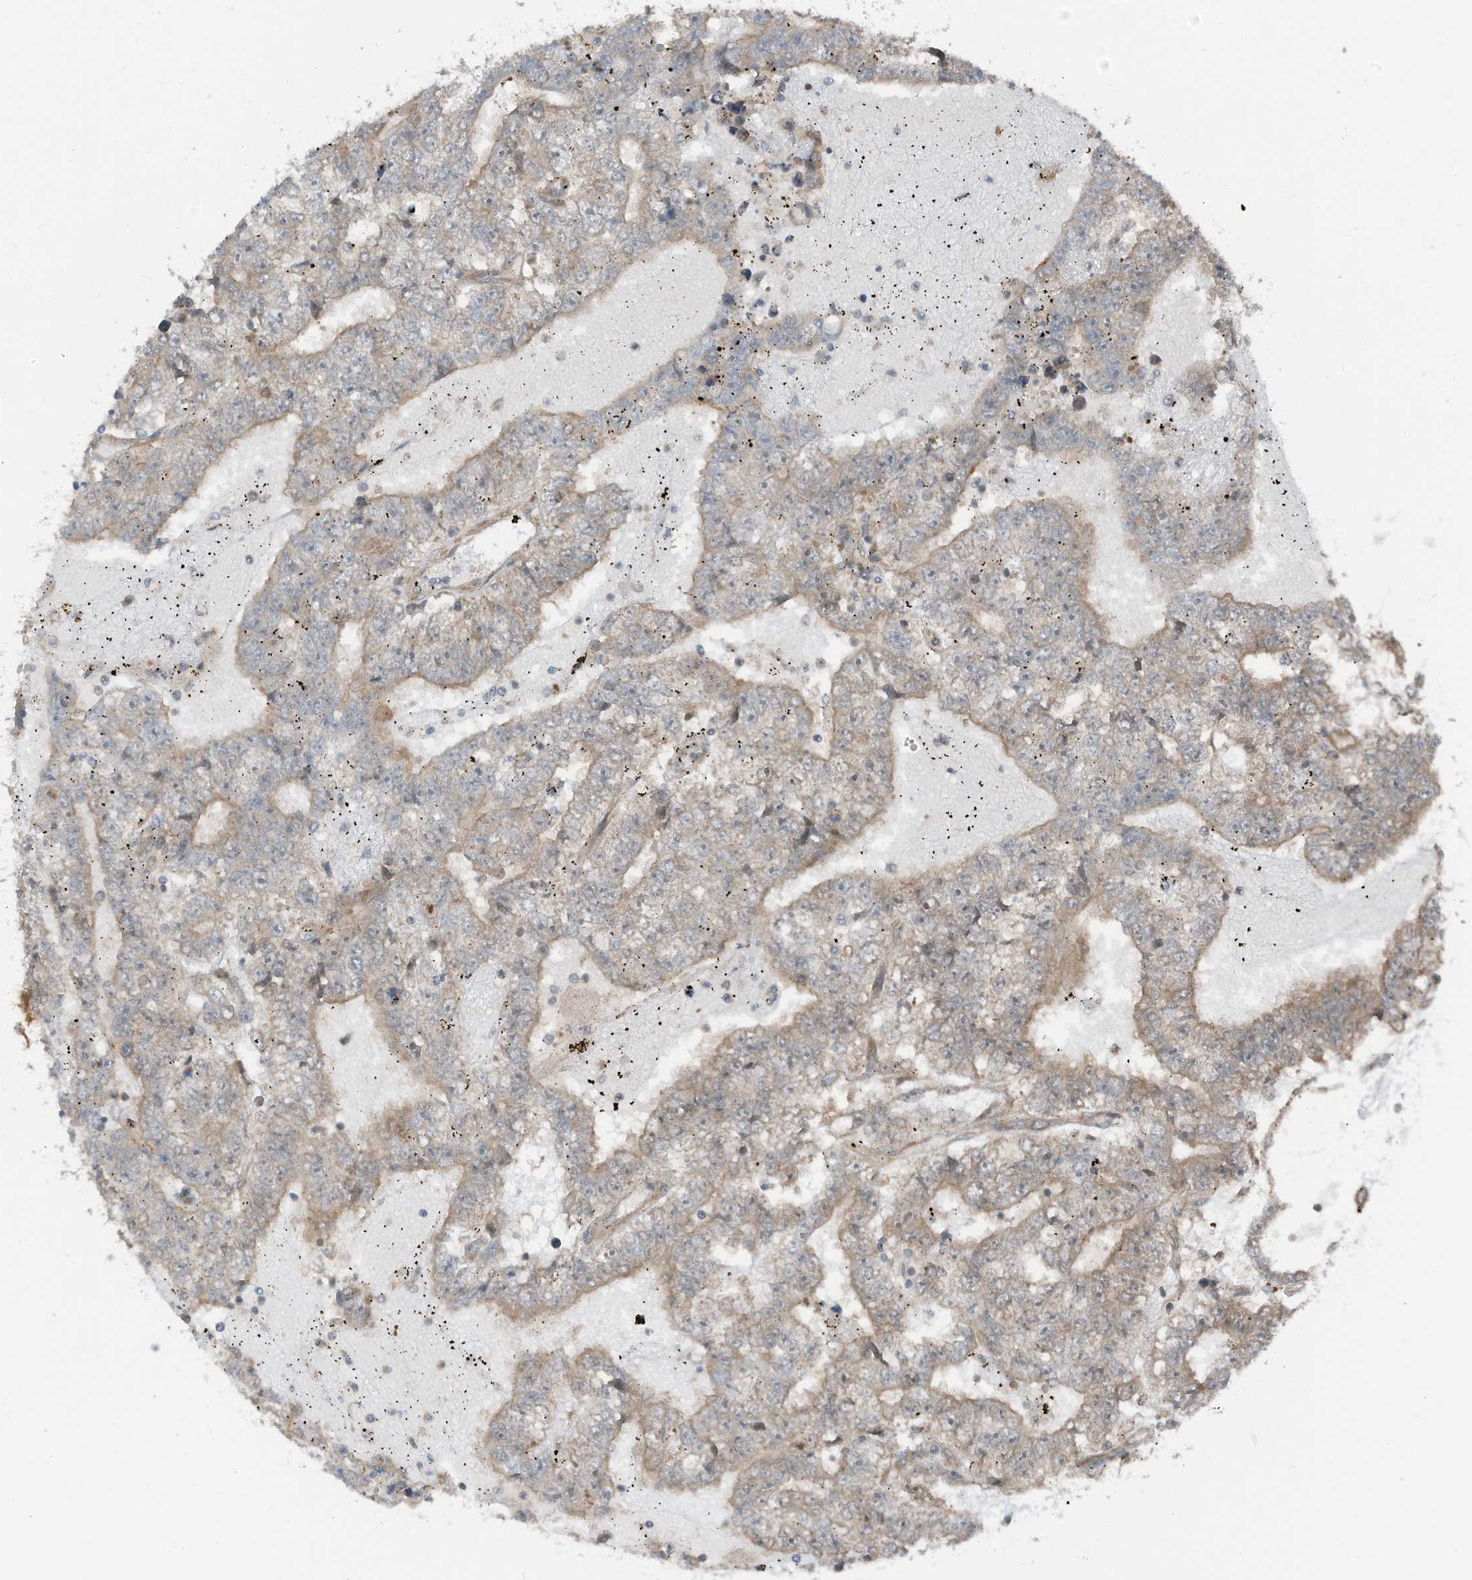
{"staining": {"intensity": "weak", "quantity": "25%-75%", "location": "cytoplasmic/membranous"}, "tissue": "testis cancer", "cell_type": "Tumor cells", "image_type": "cancer", "snomed": [{"axis": "morphology", "description": "Carcinoma, Embryonal, NOS"}, {"axis": "topography", "description": "Testis"}], "caption": "Immunohistochemistry photomicrograph of embryonal carcinoma (testis) stained for a protein (brown), which displays low levels of weak cytoplasmic/membranous positivity in approximately 25%-75% of tumor cells.", "gene": "TXNDC9", "patient": {"sex": "male", "age": 25}}